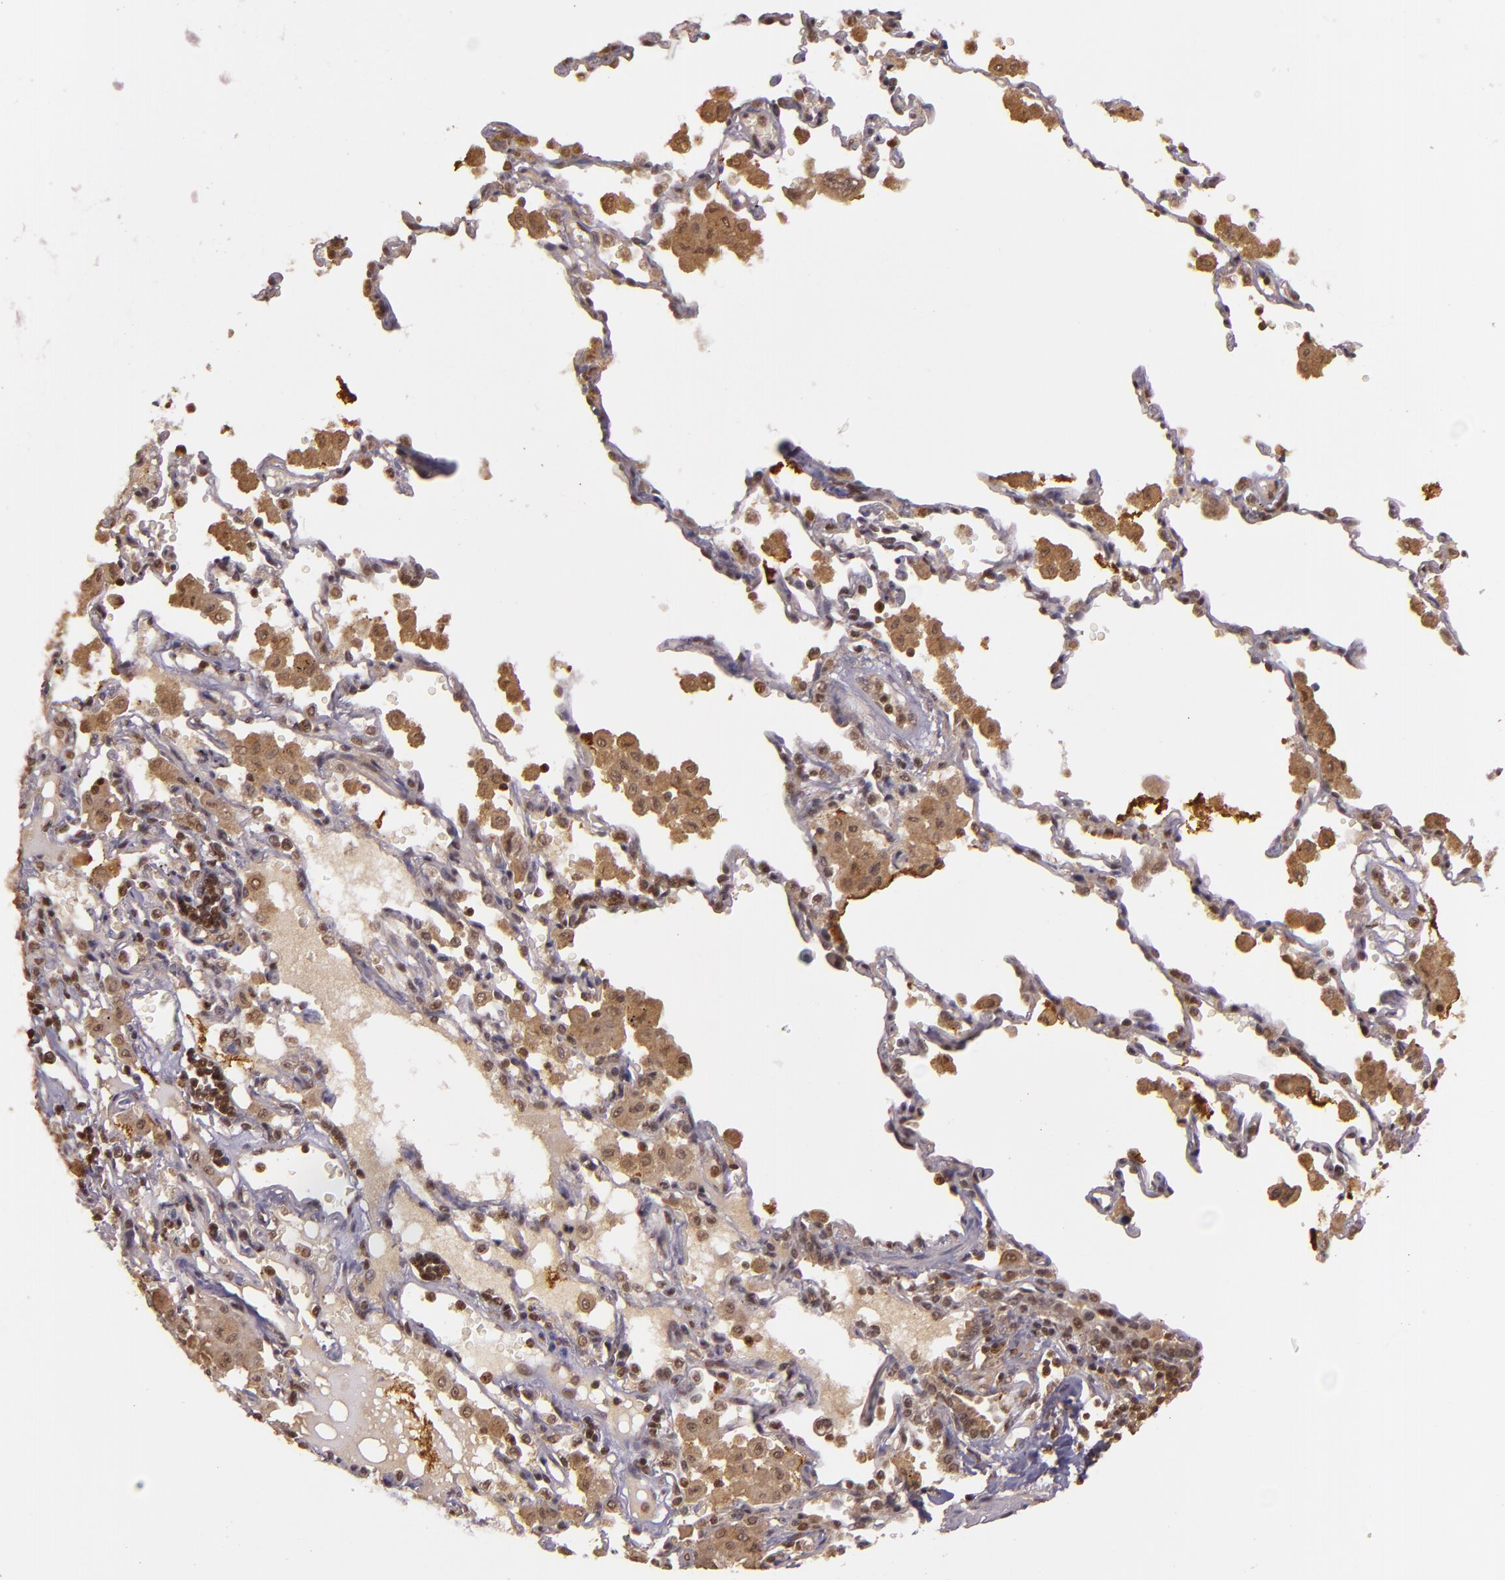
{"staining": {"intensity": "moderate", "quantity": ">75%", "location": "cytoplasmic/membranous,nuclear"}, "tissue": "lung cancer", "cell_type": "Tumor cells", "image_type": "cancer", "snomed": [{"axis": "morphology", "description": "Adenocarcinoma, NOS"}, {"axis": "topography", "description": "Lung"}], "caption": "A high-resolution image shows IHC staining of lung adenocarcinoma, which exhibits moderate cytoplasmic/membranous and nuclear expression in about >75% of tumor cells.", "gene": "TXNRD2", "patient": {"sex": "male", "age": 64}}